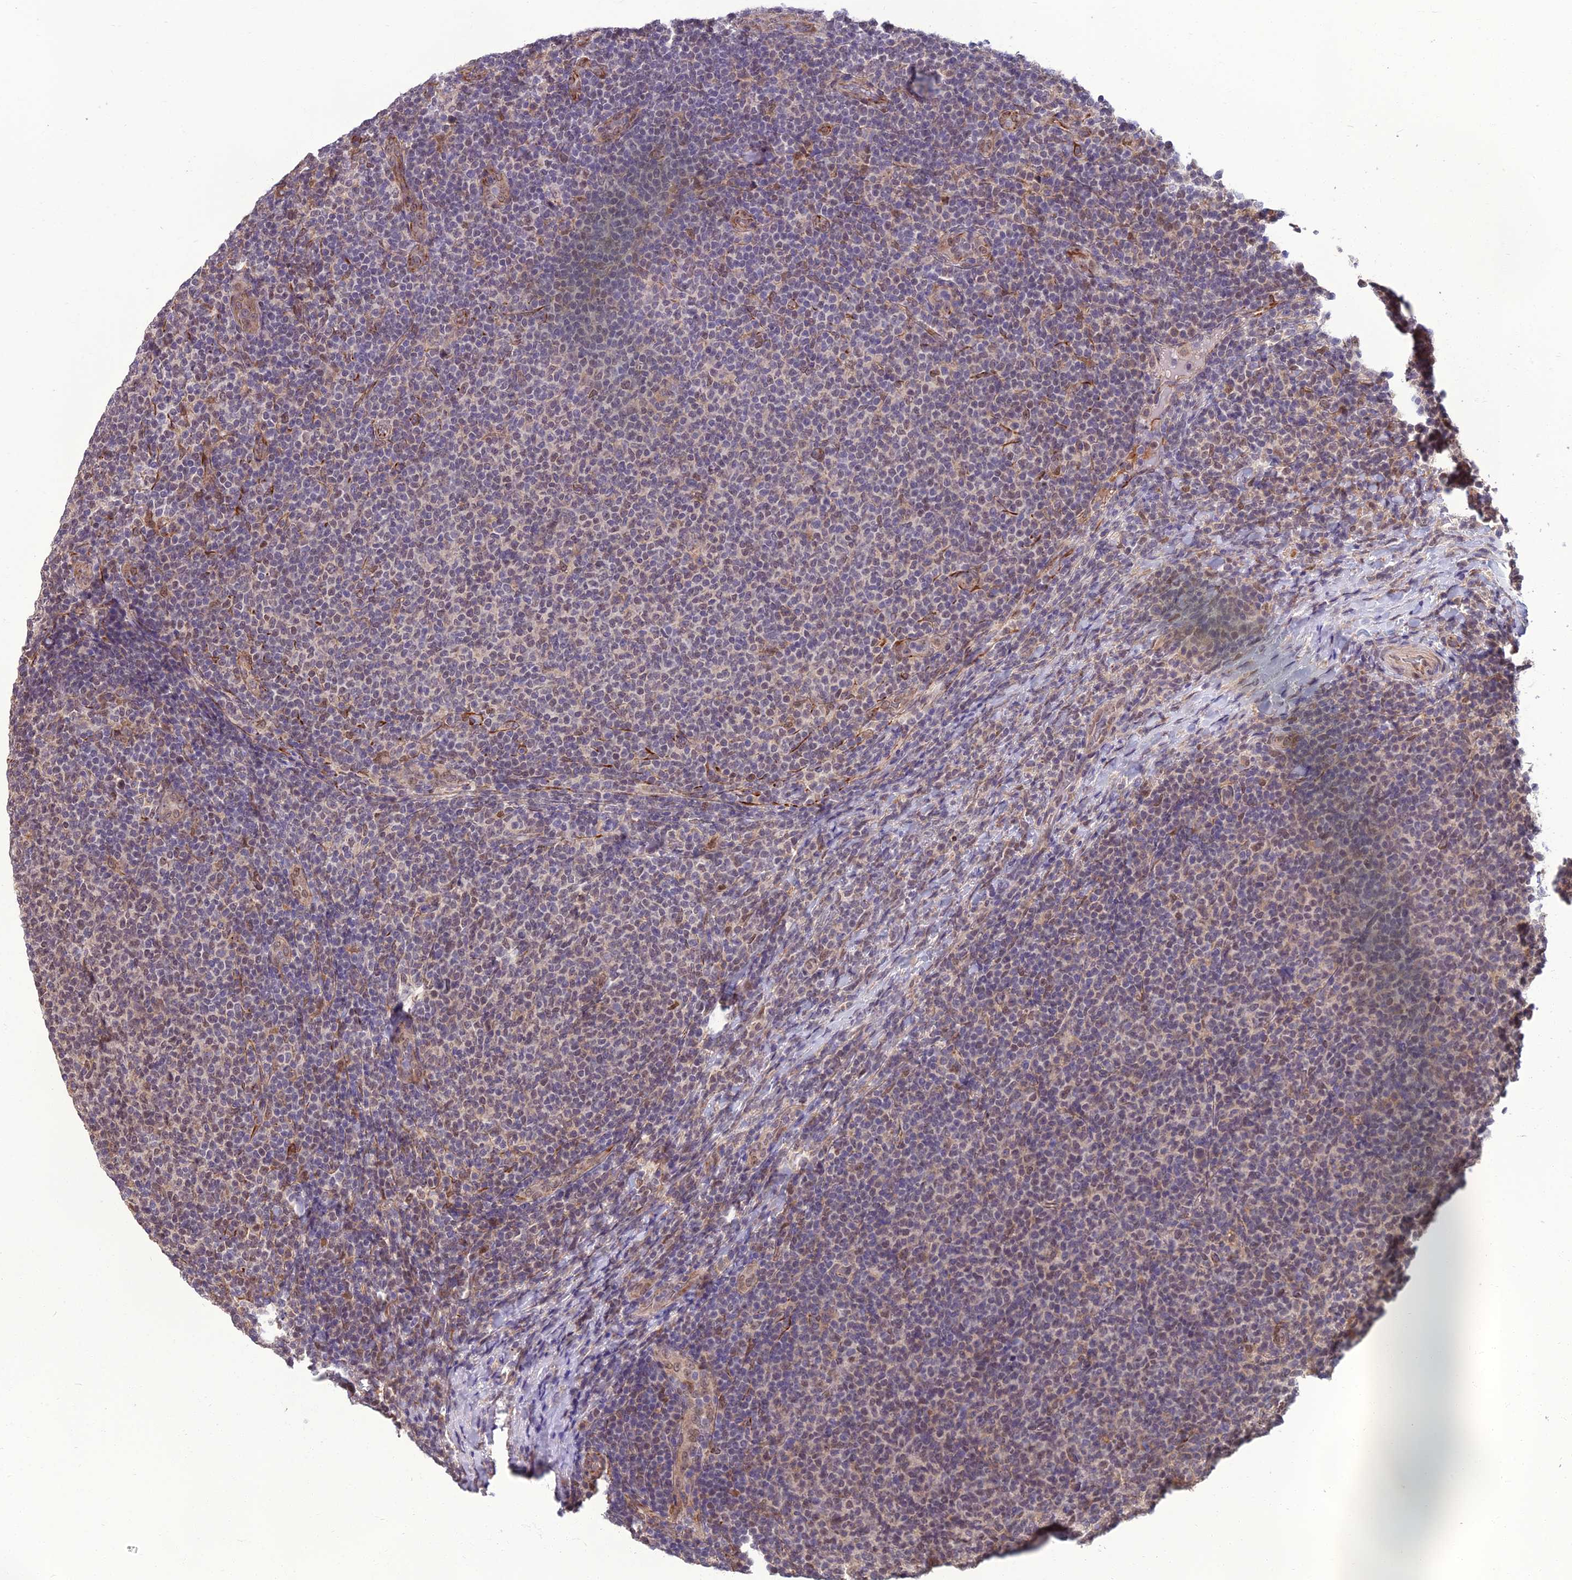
{"staining": {"intensity": "weak", "quantity": "25%-75%", "location": "nuclear"}, "tissue": "lymphoma", "cell_type": "Tumor cells", "image_type": "cancer", "snomed": [{"axis": "morphology", "description": "Malignant lymphoma, non-Hodgkin's type, Low grade"}, {"axis": "topography", "description": "Lymph node"}], "caption": "Protein expression analysis of human low-grade malignant lymphoma, non-Hodgkin's type reveals weak nuclear staining in about 25%-75% of tumor cells.", "gene": "NR4A3", "patient": {"sex": "male", "age": 66}}